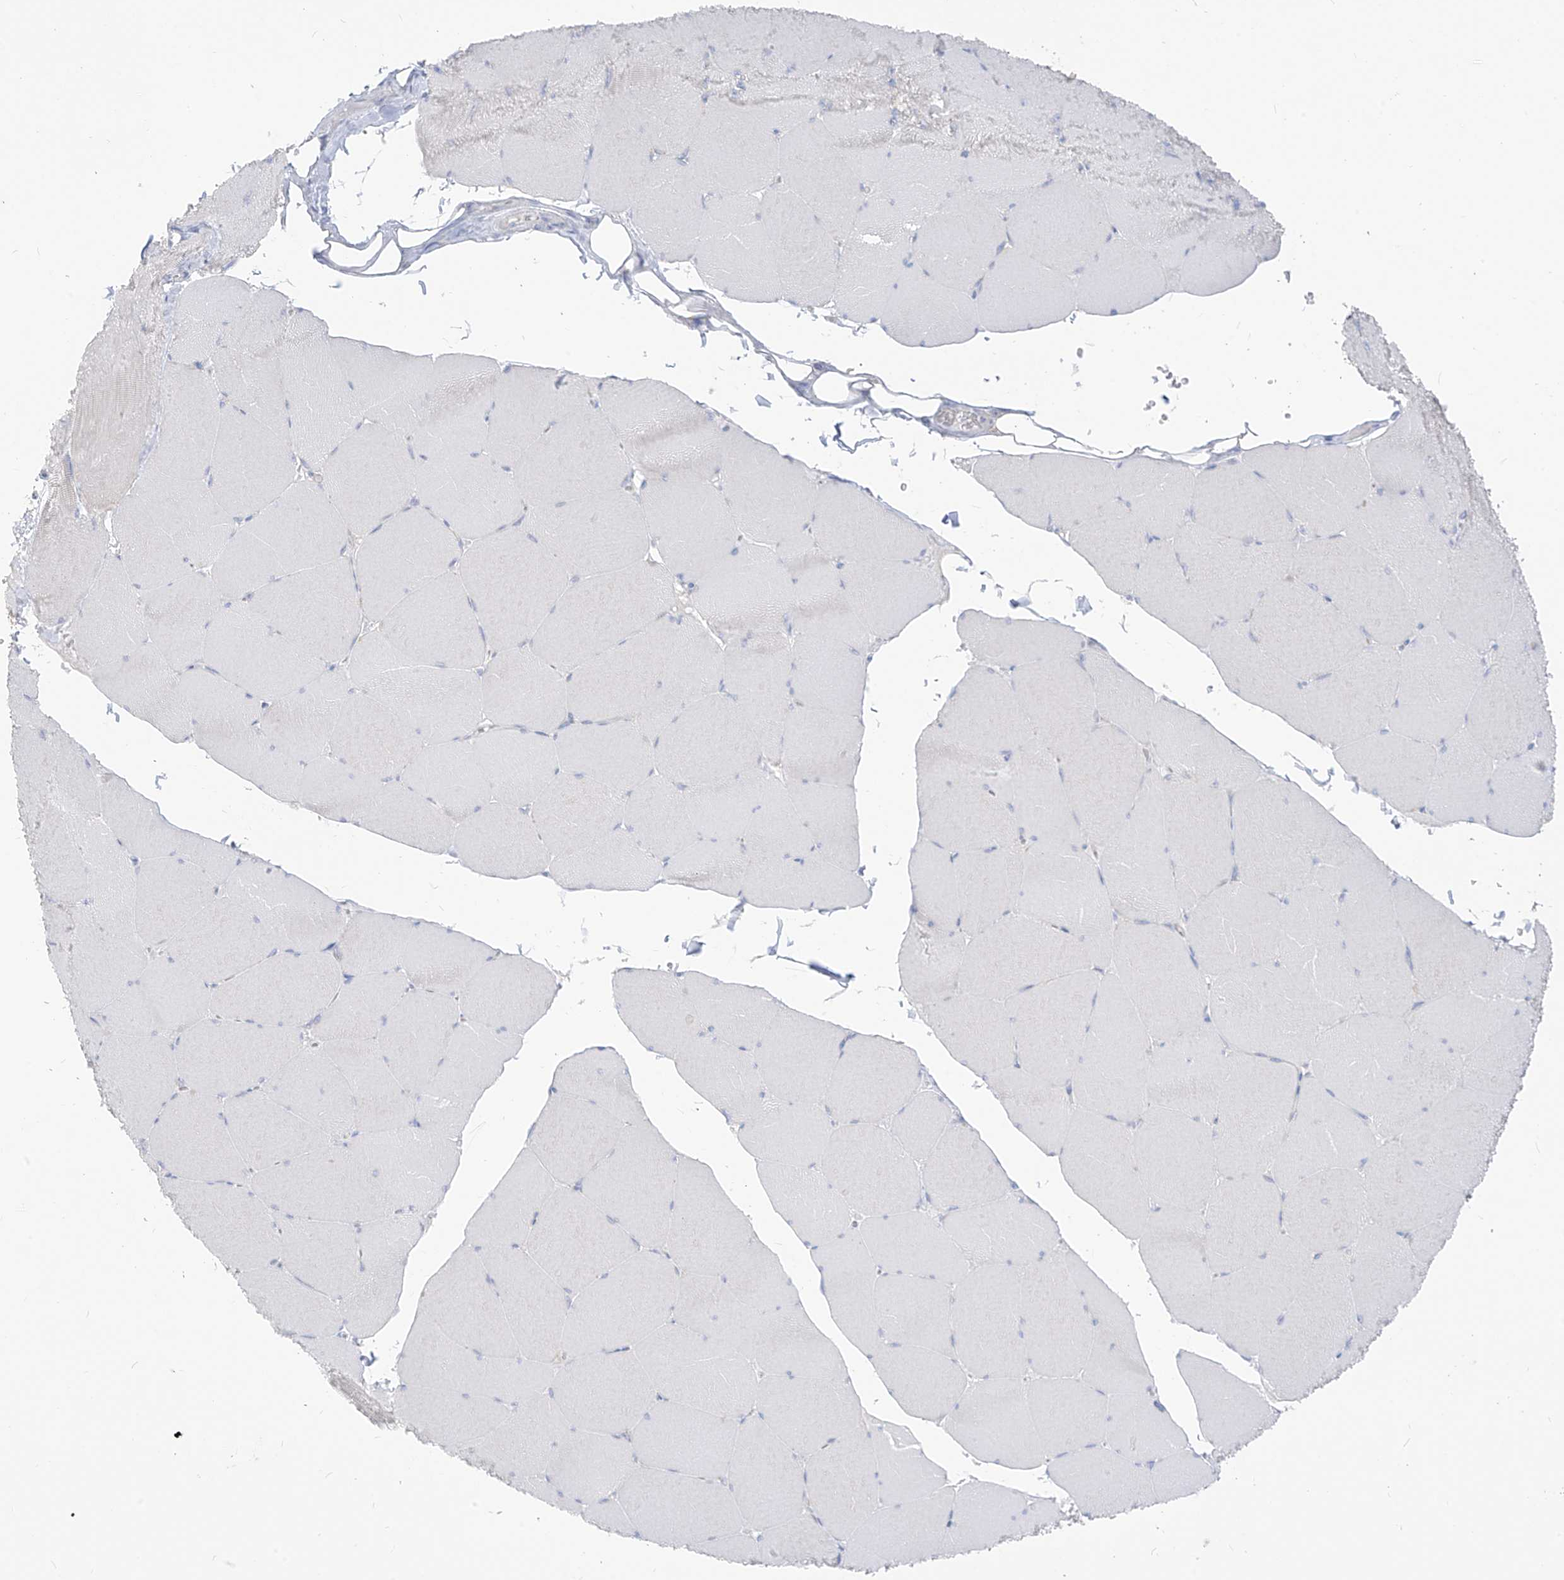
{"staining": {"intensity": "negative", "quantity": "none", "location": "none"}, "tissue": "skeletal muscle", "cell_type": "Myocytes", "image_type": "normal", "snomed": [{"axis": "morphology", "description": "Normal tissue, NOS"}, {"axis": "topography", "description": "Skeletal muscle"}, {"axis": "topography", "description": "Head-Neck"}], "caption": "A high-resolution image shows IHC staining of benign skeletal muscle, which reveals no significant positivity in myocytes.", "gene": "ARHGEF40", "patient": {"sex": "male", "age": 66}}